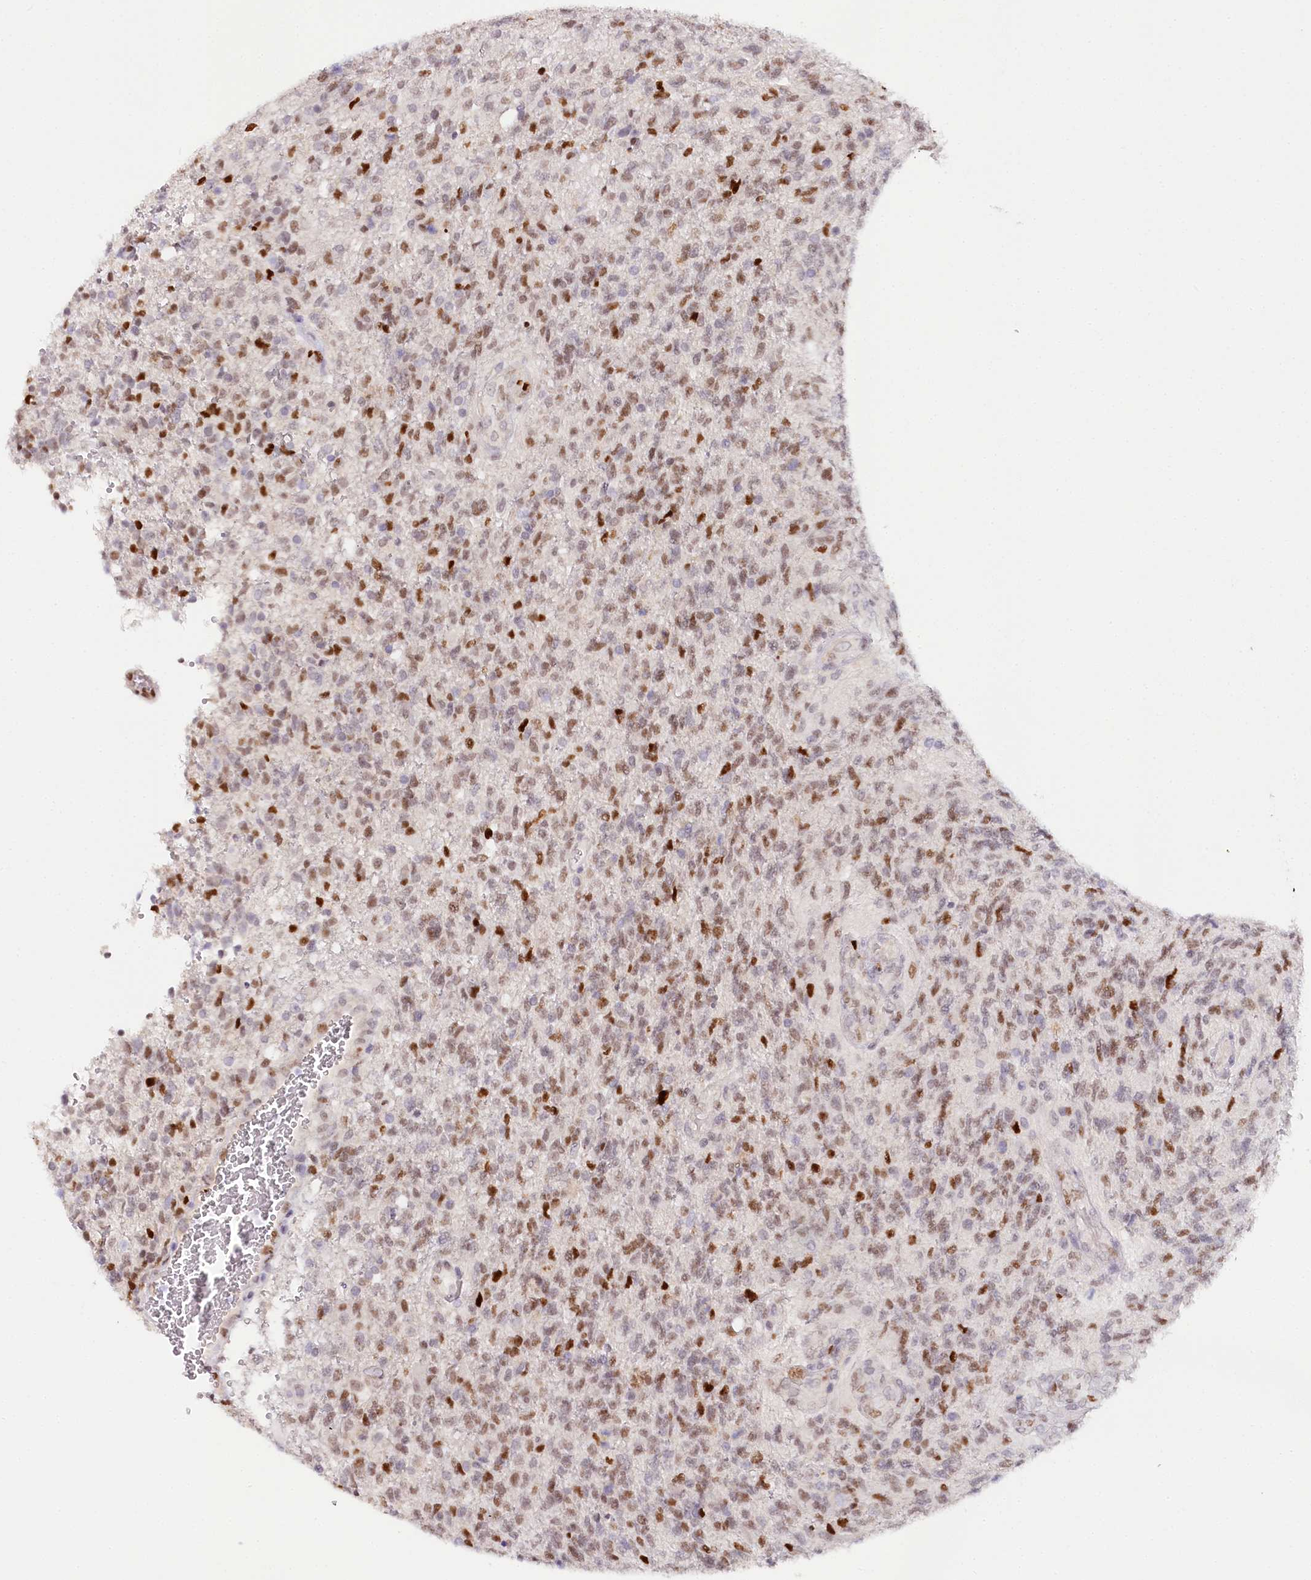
{"staining": {"intensity": "moderate", "quantity": ">75%", "location": "nuclear"}, "tissue": "glioma", "cell_type": "Tumor cells", "image_type": "cancer", "snomed": [{"axis": "morphology", "description": "Glioma, malignant, High grade"}, {"axis": "topography", "description": "Brain"}], "caption": "DAB (3,3'-diaminobenzidine) immunohistochemical staining of human glioma exhibits moderate nuclear protein positivity in approximately >75% of tumor cells.", "gene": "TP53", "patient": {"sex": "male", "age": 56}}